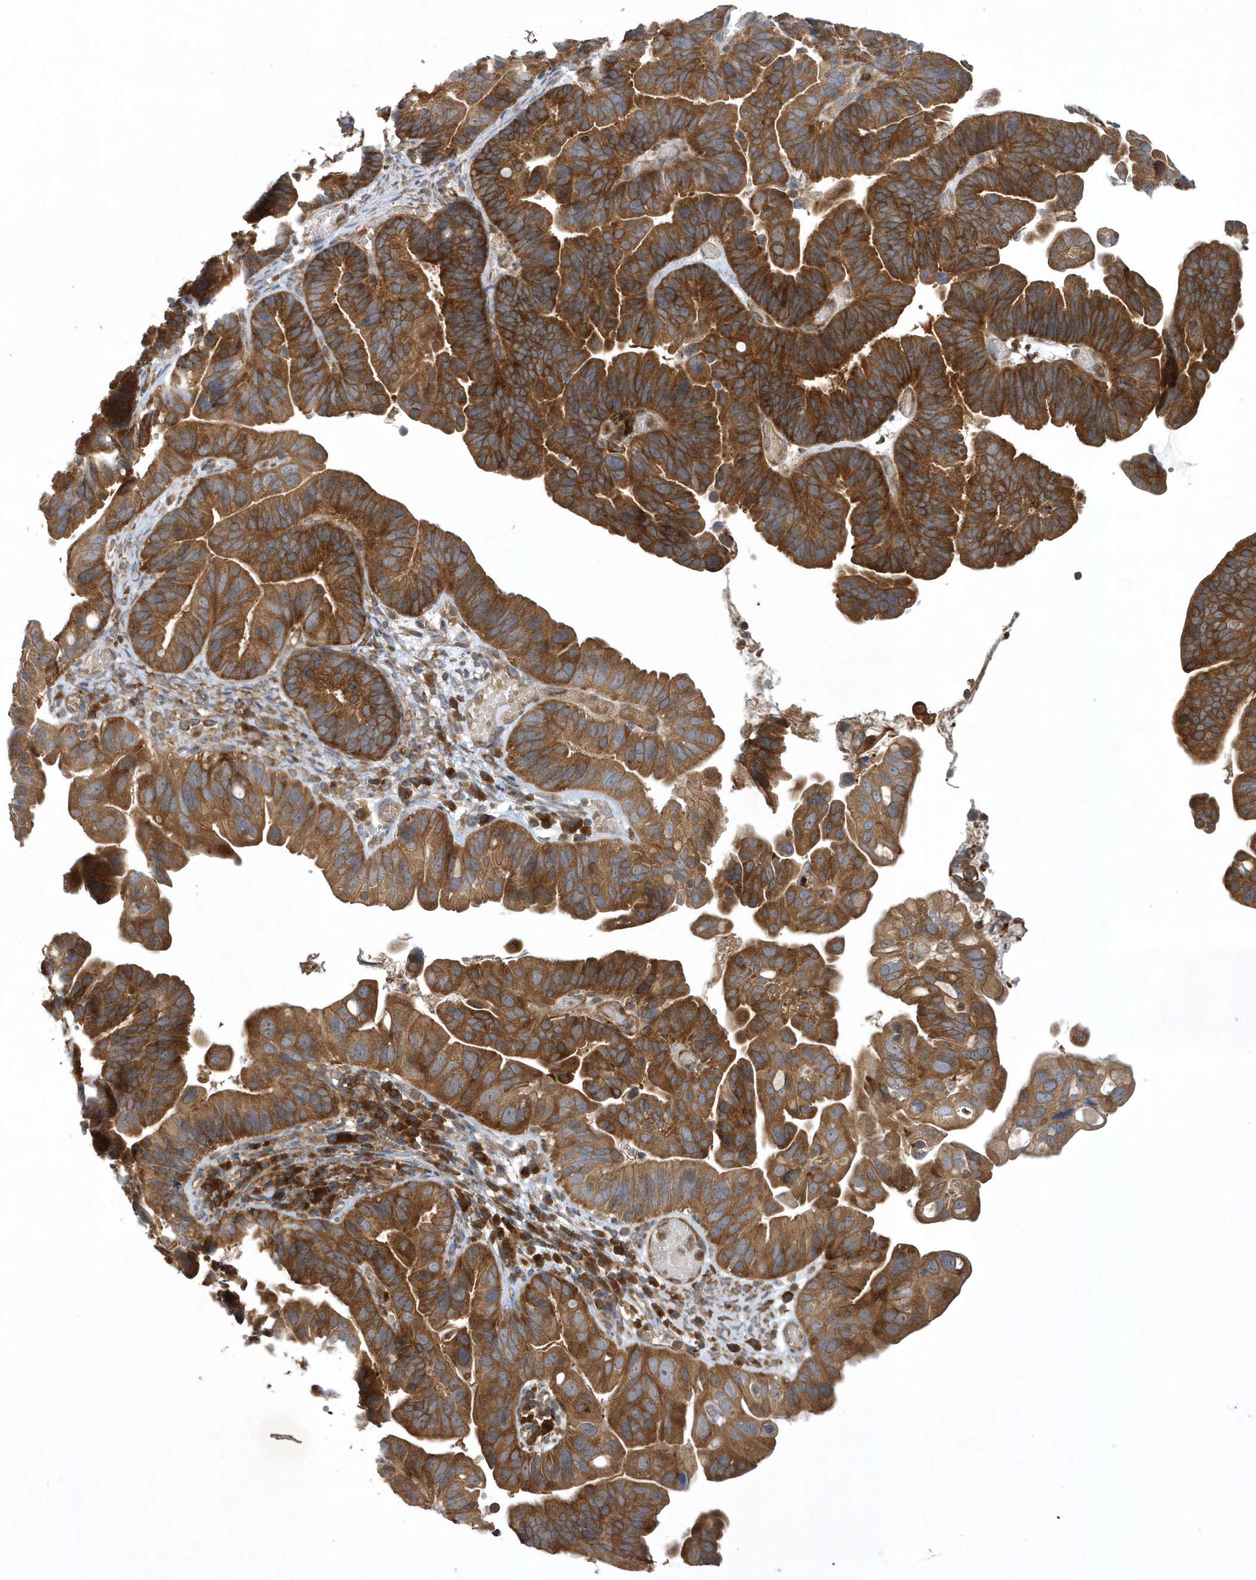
{"staining": {"intensity": "moderate", "quantity": ">75%", "location": "cytoplasmic/membranous"}, "tissue": "ovarian cancer", "cell_type": "Tumor cells", "image_type": "cancer", "snomed": [{"axis": "morphology", "description": "Cystadenocarcinoma, serous, NOS"}, {"axis": "topography", "description": "Ovary"}], "caption": "This histopathology image displays IHC staining of ovarian serous cystadenocarcinoma, with medium moderate cytoplasmic/membranous positivity in approximately >75% of tumor cells.", "gene": "PAICS", "patient": {"sex": "female", "age": 56}}